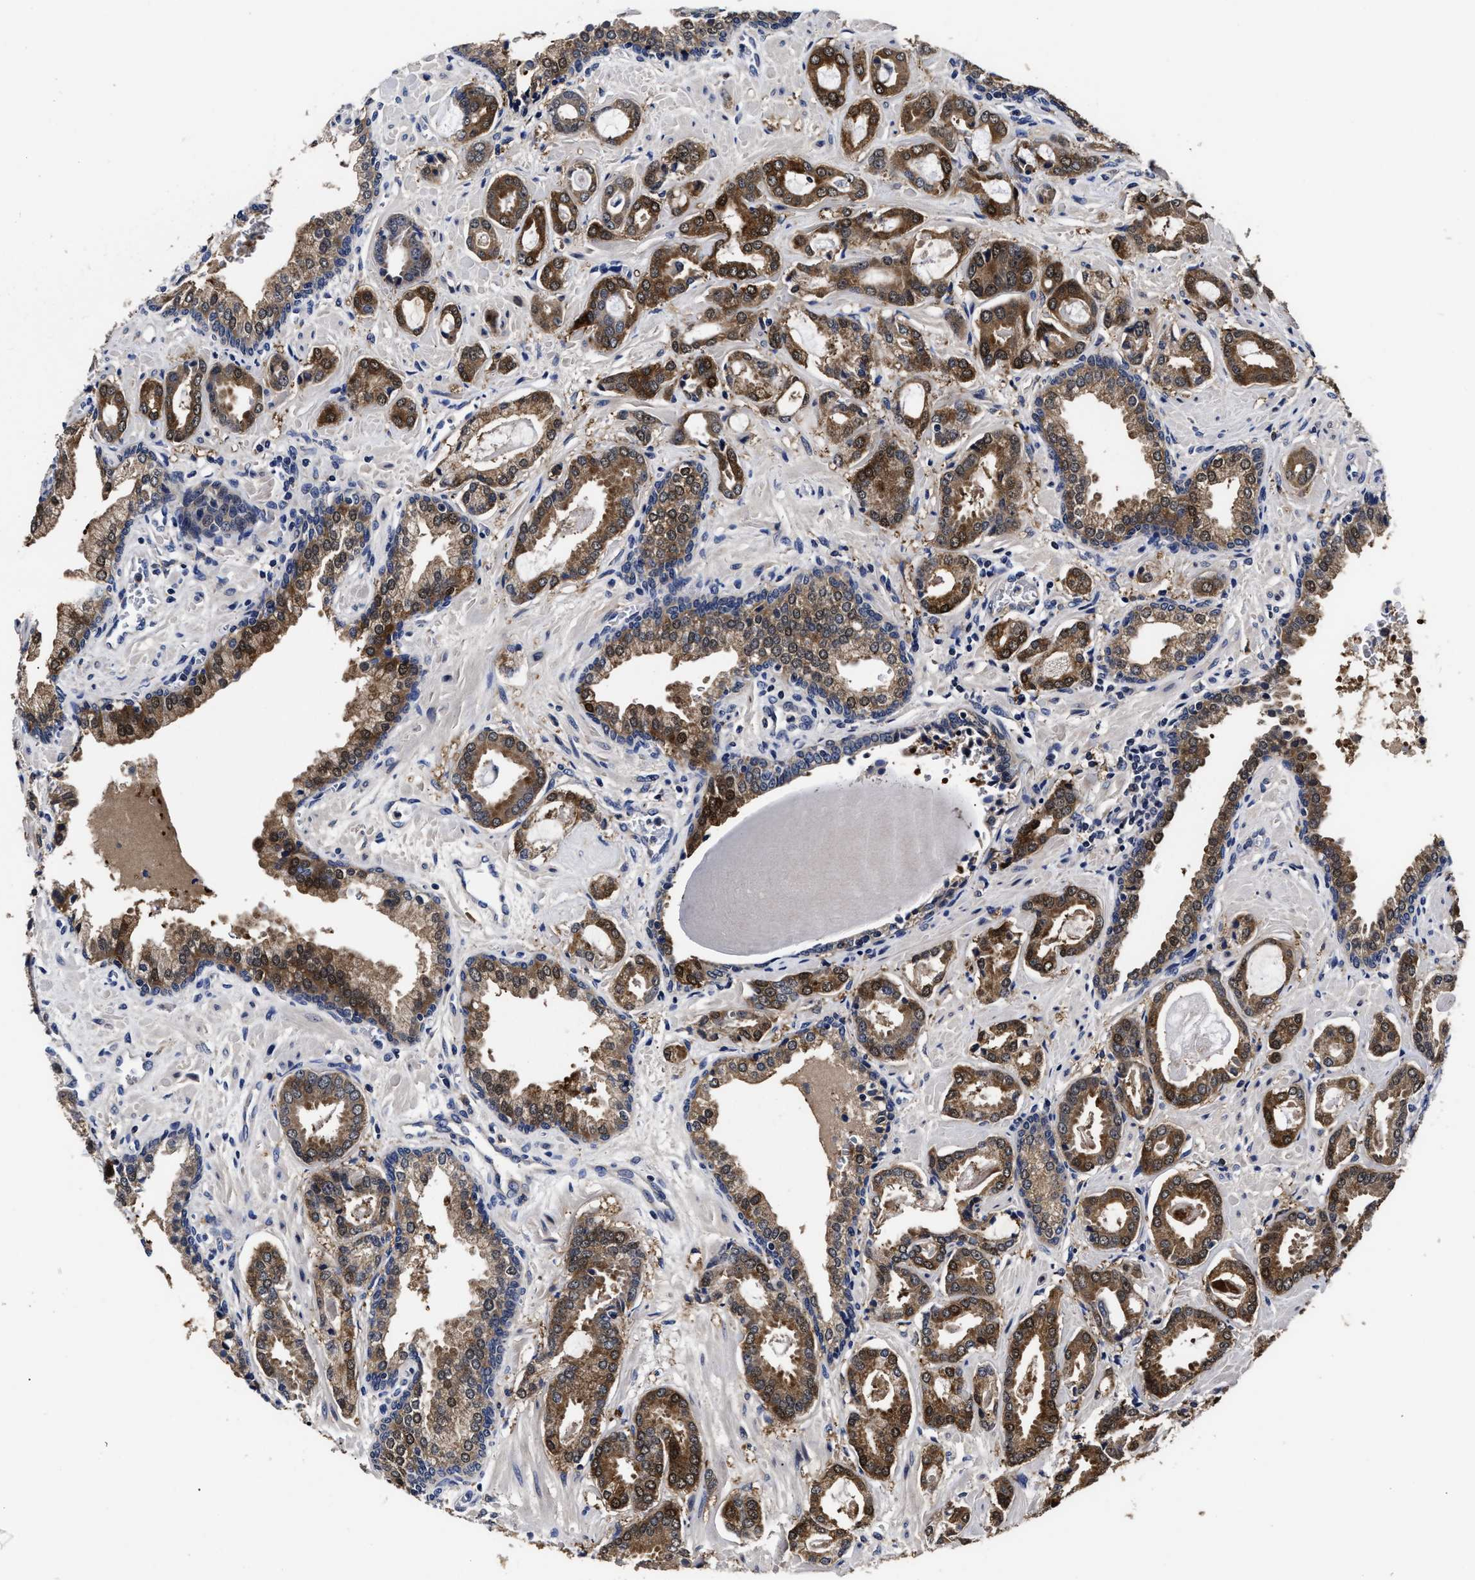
{"staining": {"intensity": "moderate", "quantity": ">75%", "location": "cytoplasmic/membranous"}, "tissue": "prostate cancer", "cell_type": "Tumor cells", "image_type": "cancer", "snomed": [{"axis": "morphology", "description": "Adenocarcinoma, Low grade"}, {"axis": "topography", "description": "Prostate"}], "caption": "Human prostate cancer (adenocarcinoma (low-grade)) stained with a brown dye shows moderate cytoplasmic/membranous positive positivity in approximately >75% of tumor cells.", "gene": "SOCS5", "patient": {"sex": "male", "age": 53}}